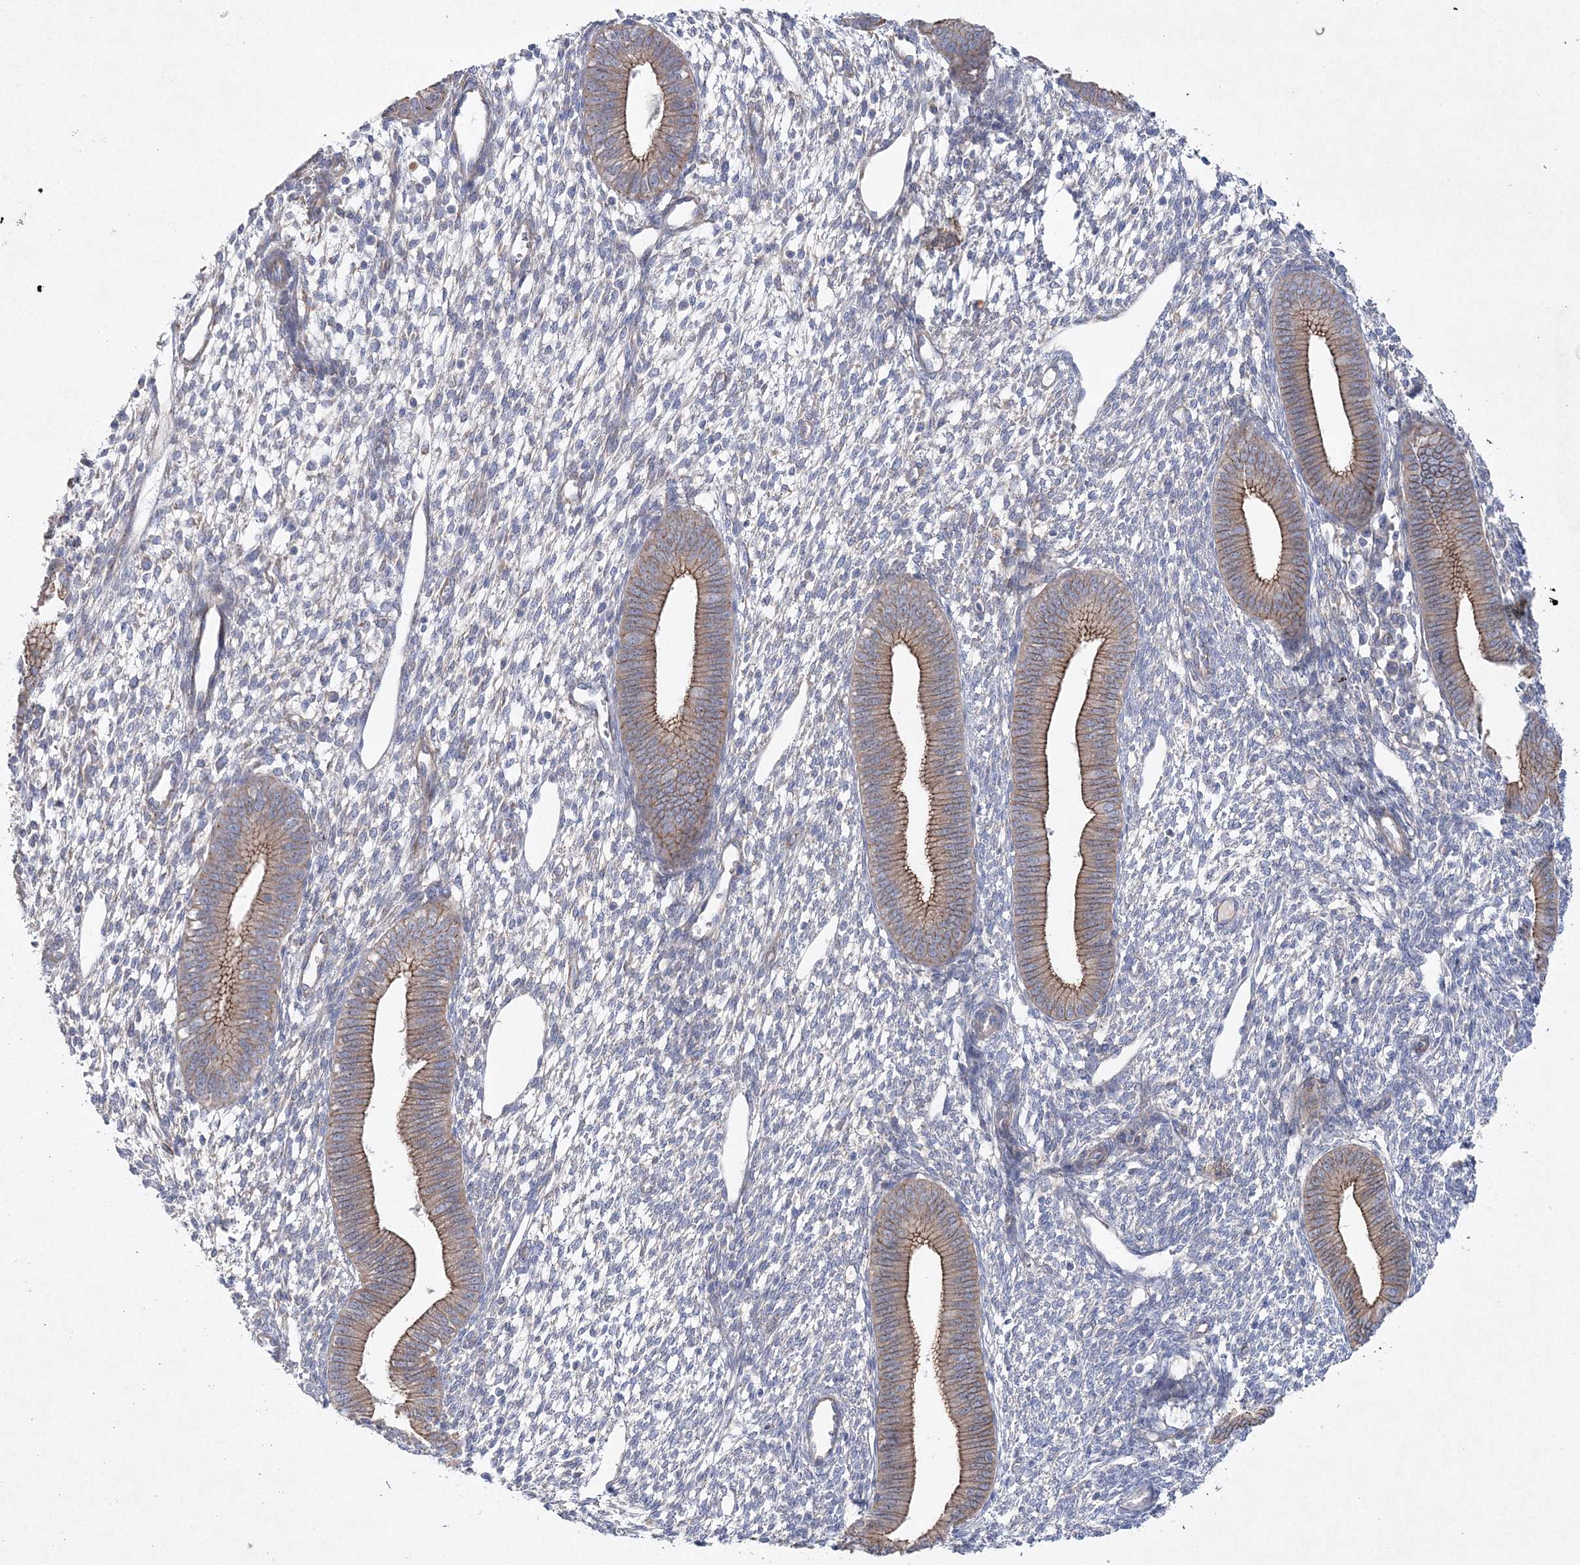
{"staining": {"intensity": "negative", "quantity": "none", "location": "none"}, "tissue": "endometrium", "cell_type": "Cells in endometrial stroma", "image_type": "normal", "snomed": [{"axis": "morphology", "description": "Normal tissue, NOS"}, {"axis": "topography", "description": "Endometrium"}], "caption": "DAB immunohistochemical staining of normal endometrium exhibits no significant expression in cells in endometrial stroma. The staining was performed using DAB (3,3'-diaminobenzidine) to visualize the protein expression in brown, while the nuclei were stained in blue with hematoxylin (Magnification: 20x).", "gene": "NAA40", "patient": {"sex": "female", "age": 46}}